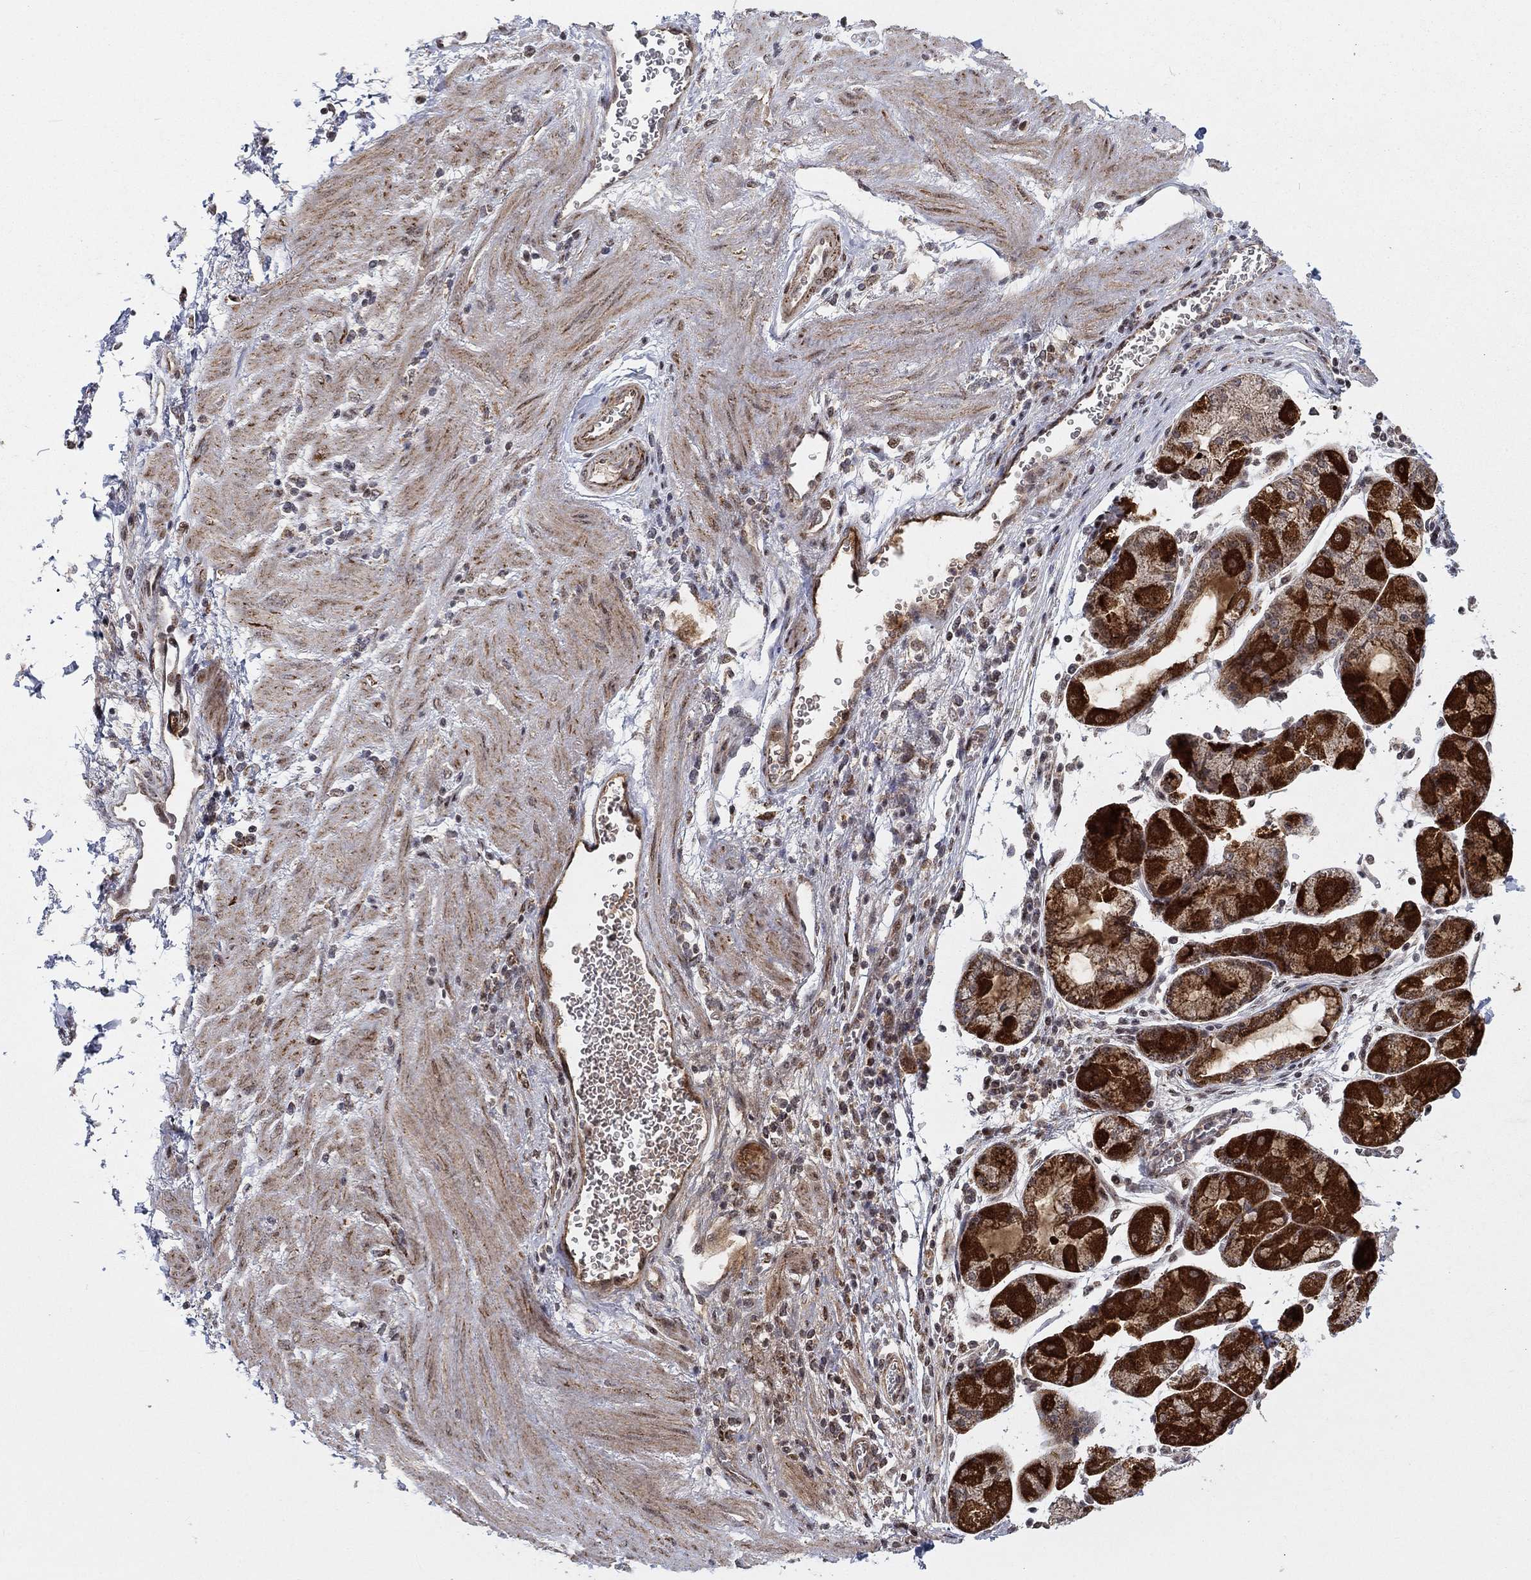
{"staining": {"intensity": "strong", "quantity": ">75%", "location": "cytoplasmic/membranous"}, "tissue": "stomach cancer", "cell_type": "Tumor cells", "image_type": "cancer", "snomed": [{"axis": "morphology", "description": "Adenocarcinoma, NOS"}, {"axis": "topography", "description": "Stomach"}], "caption": "This photomicrograph demonstrates stomach cancer (adenocarcinoma) stained with IHC to label a protein in brown. The cytoplasmic/membranous of tumor cells show strong positivity for the protein. Nuclei are counter-stained blue.", "gene": "ZNF395", "patient": {"sex": "female", "age": 57}}